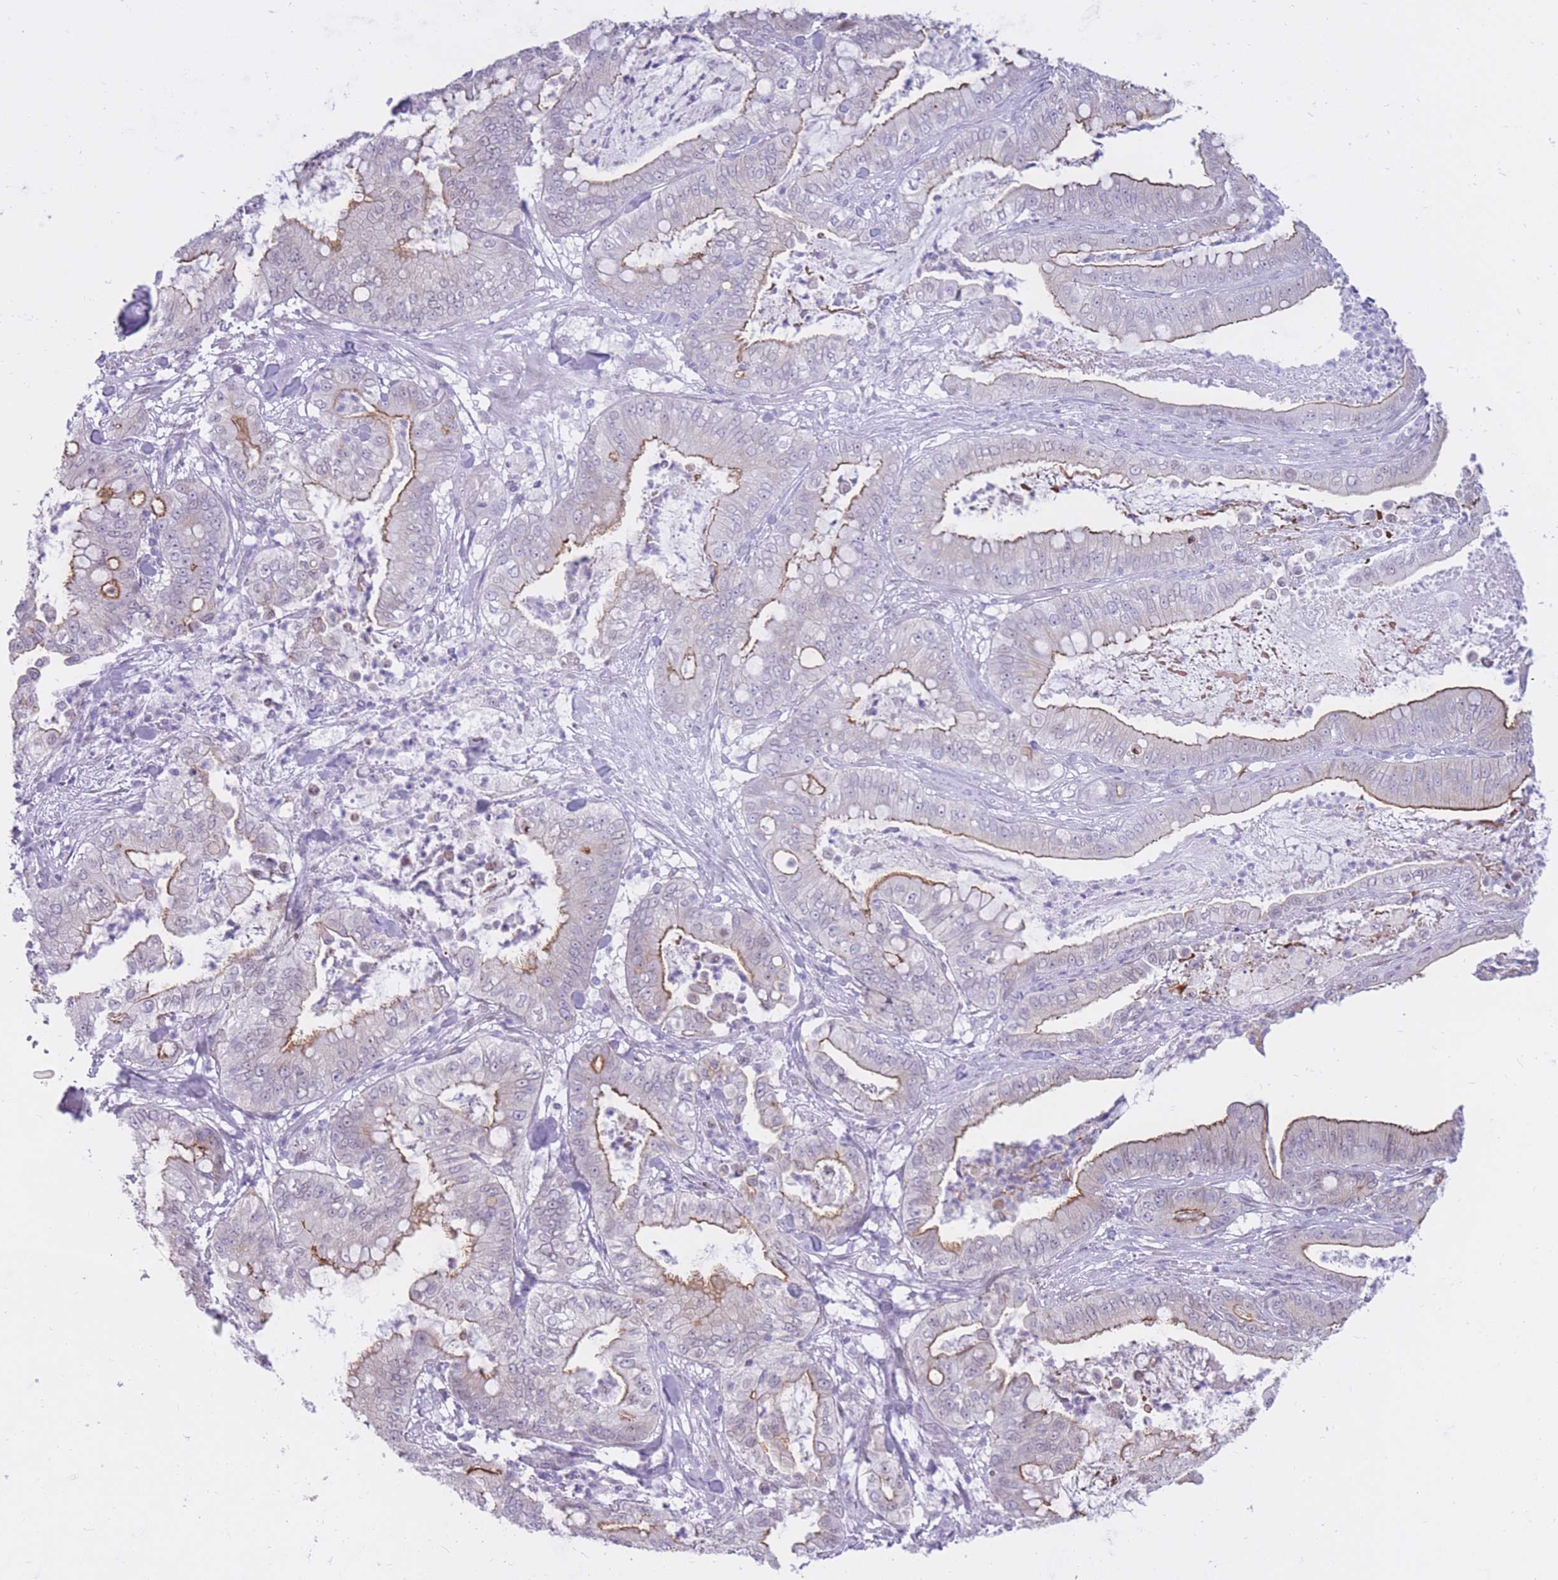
{"staining": {"intensity": "moderate", "quantity": "<25%", "location": "cytoplasmic/membranous"}, "tissue": "pancreatic cancer", "cell_type": "Tumor cells", "image_type": "cancer", "snomed": [{"axis": "morphology", "description": "Adenocarcinoma, NOS"}, {"axis": "topography", "description": "Pancreas"}], "caption": "IHC histopathology image of neoplastic tissue: human pancreatic cancer stained using immunohistochemistry (IHC) displays low levels of moderate protein expression localized specifically in the cytoplasmic/membranous of tumor cells, appearing as a cytoplasmic/membranous brown color.", "gene": "HOOK2", "patient": {"sex": "male", "age": 71}}